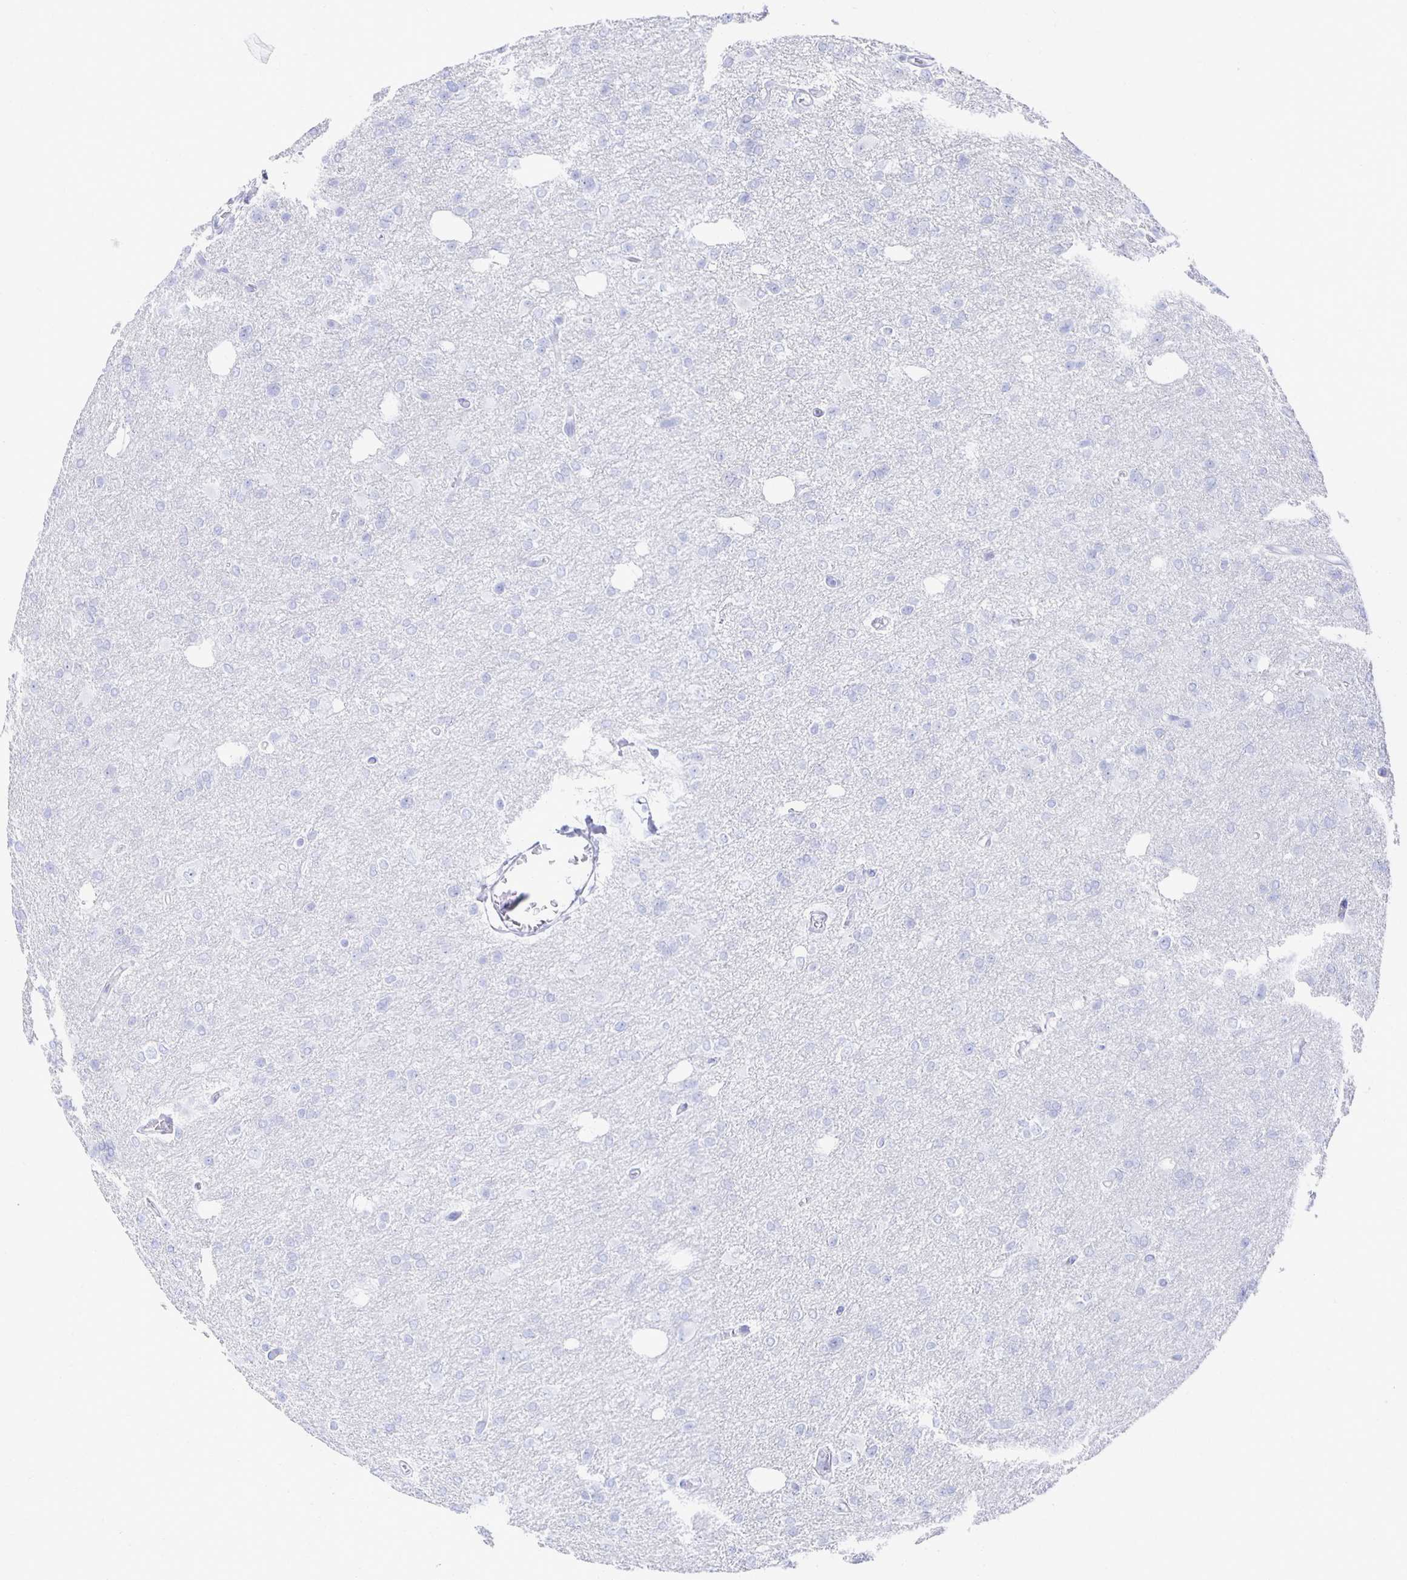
{"staining": {"intensity": "negative", "quantity": "none", "location": "none"}, "tissue": "glioma", "cell_type": "Tumor cells", "image_type": "cancer", "snomed": [{"axis": "morphology", "description": "Glioma, malignant, Low grade"}, {"axis": "topography", "description": "Brain"}], "caption": "DAB (3,3'-diaminobenzidine) immunohistochemical staining of human glioma reveals no significant expression in tumor cells. (DAB (3,3'-diaminobenzidine) IHC, high magnification).", "gene": "PRDM7", "patient": {"sex": "male", "age": 26}}